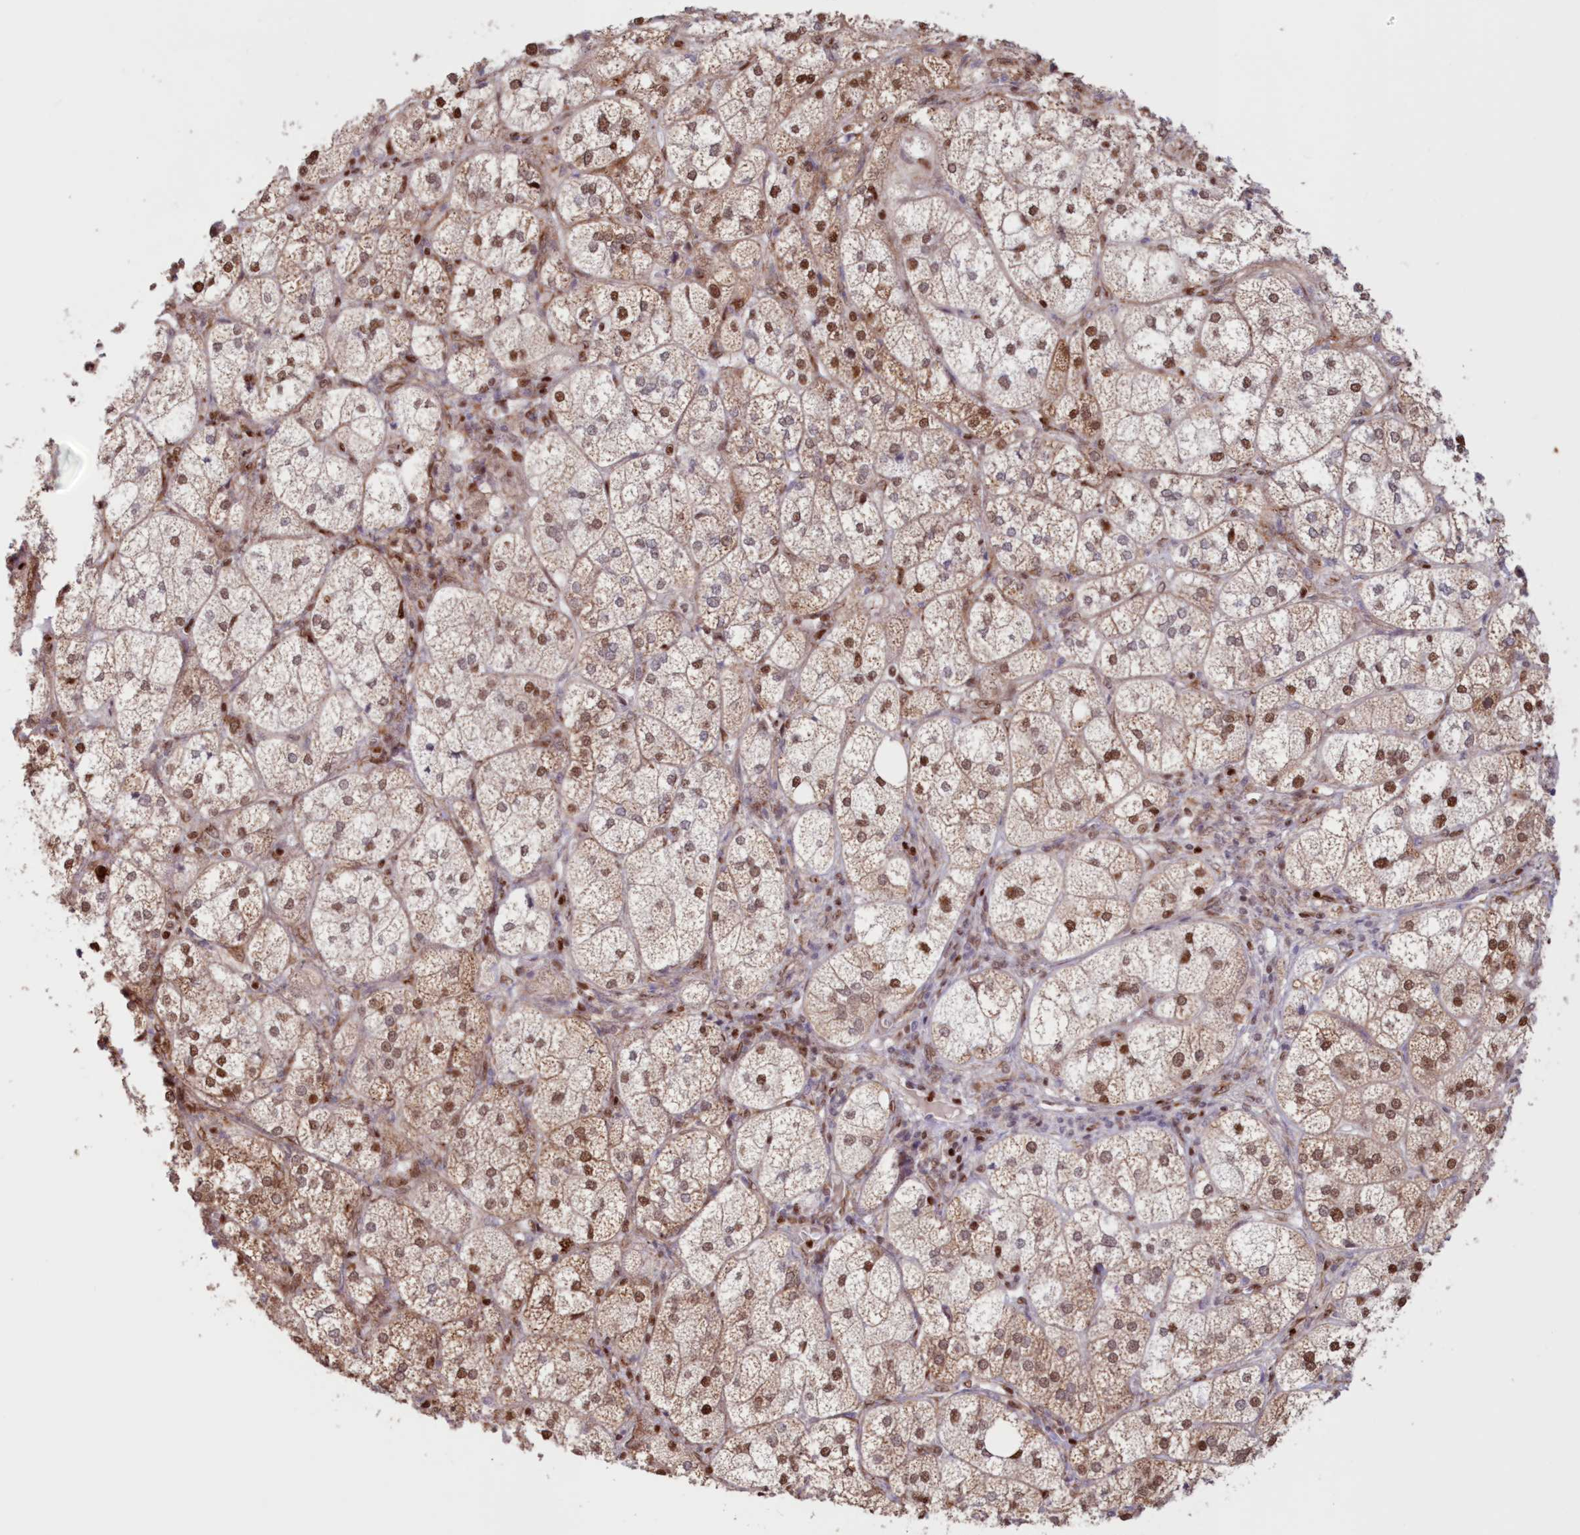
{"staining": {"intensity": "strong", "quantity": ">75%", "location": "cytoplasmic/membranous,nuclear"}, "tissue": "adrenal gland", "cell_type": "Glandular cells", "image_type": "normal", "snomed": [{"axis": "morphology", "description": "Normal tissue, NOS"}, {"axis": "topography", "description": "Adrenal gland"}], "caption": "Brown immunohistochemical staining in unremarkable adrenal gland reveals strong cytoplasmic/membranous,nuclear positivity in approximately >75% of glandular cells. The staining was performed using DAB to visualize the protein expression in brown, while the nuclei were stained in blue with hematoxylin (Magnification: 20x).", "gene": "POLR2B", "patient": {"sex": "female", "age": 61}}